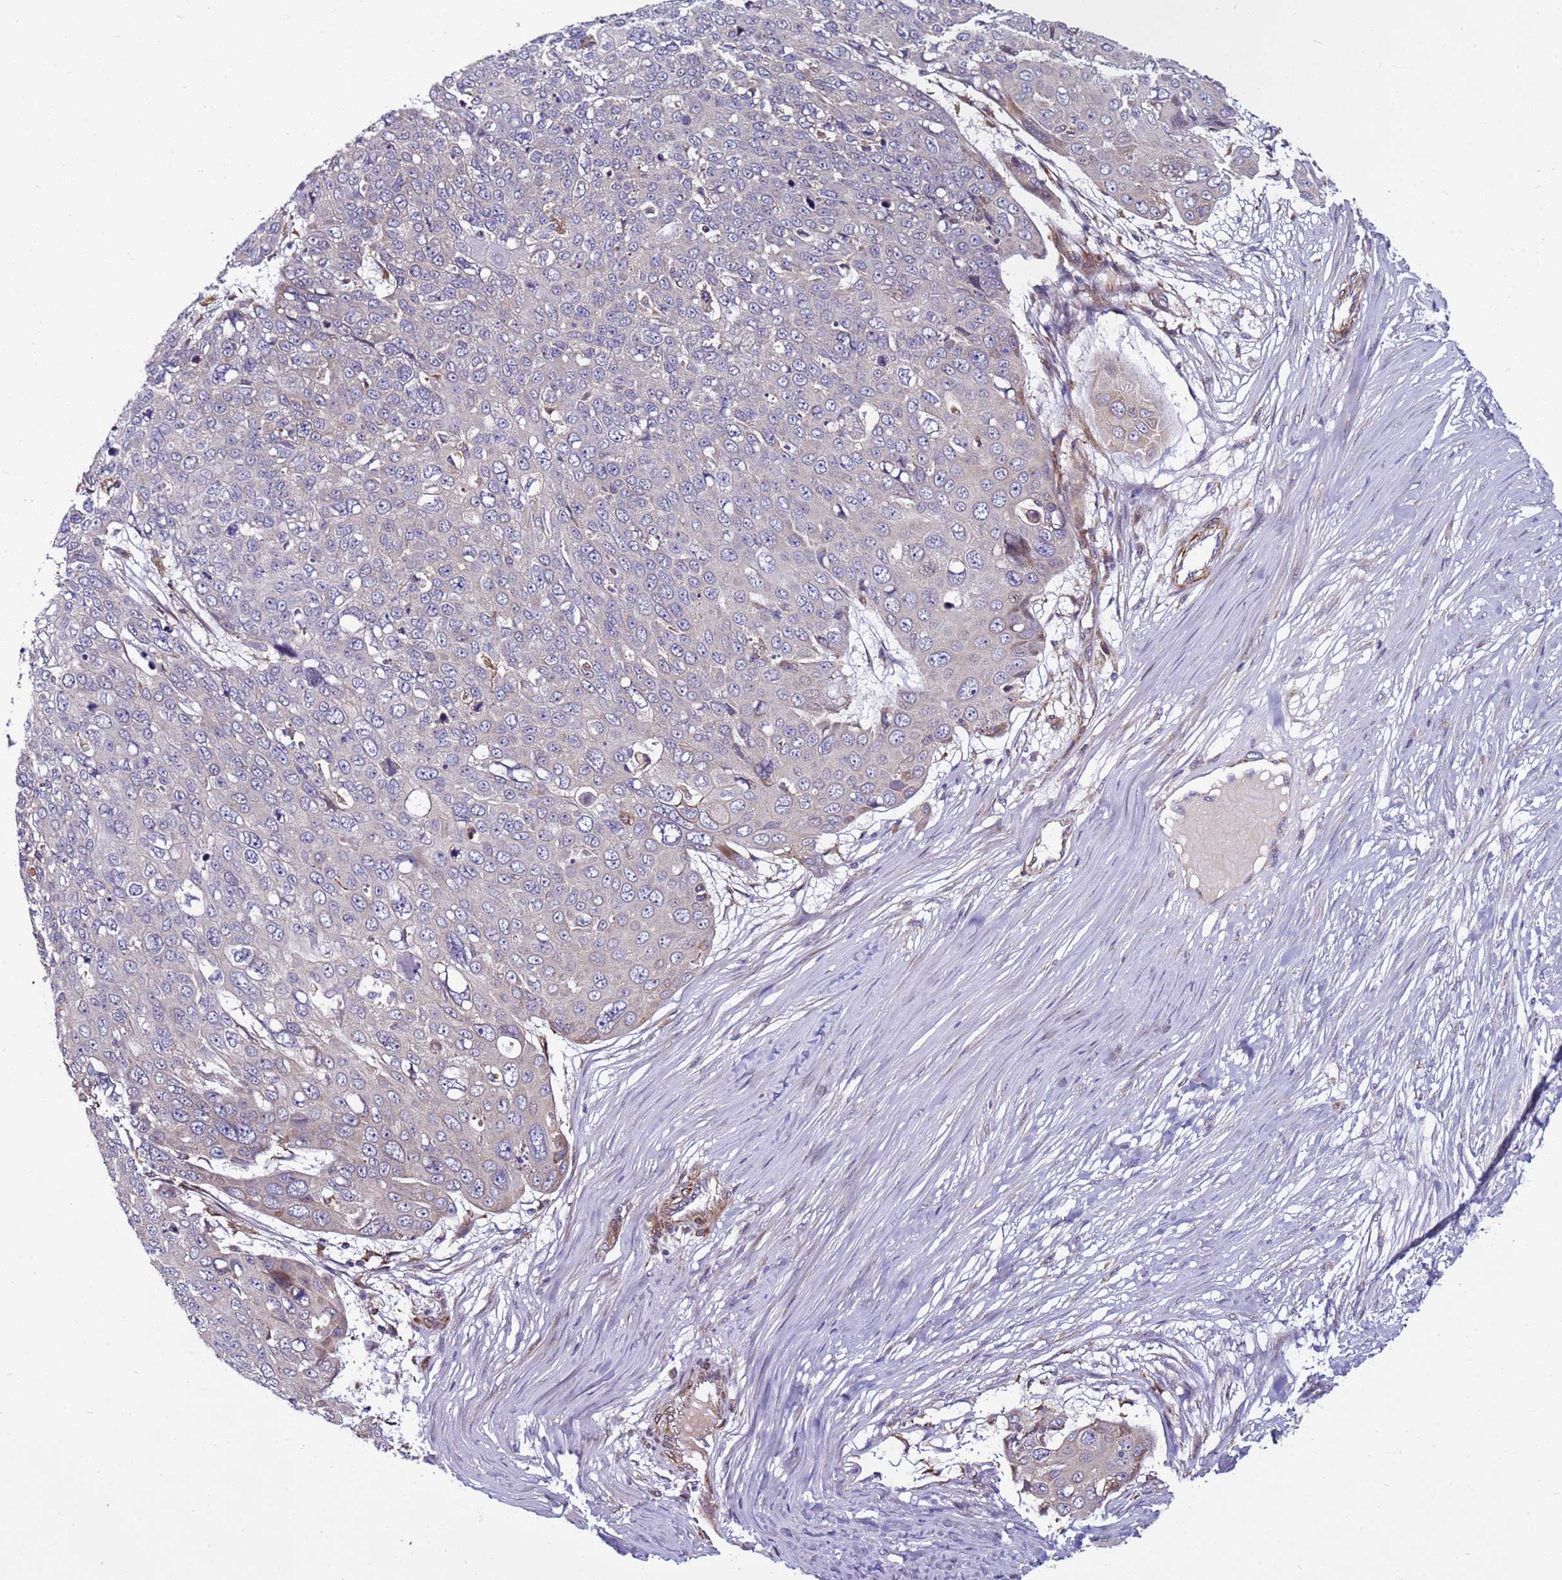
{"staining": {"intensity": "negative", "quantity": "none", "location": "none"}, "tissue": "skin cancer", "cell_type": "Tumor cells", "image_type": "cancer", "snomed": [{"axis": "morphology", "description": "Squamous cell carcinoma, NOS"}, {"axis": "topography", "description": "Skin"}], "caption": "Immunohistochemical staining of human squamous cell carcinoma (skin) shows no significant staining in tumor cells. (DAB immunohistochemistry (IHC) visualized using brightfield microscopy, high magnification).", "gene": "MCRIP1", "patient": {"sex": "male", "age": 71}}